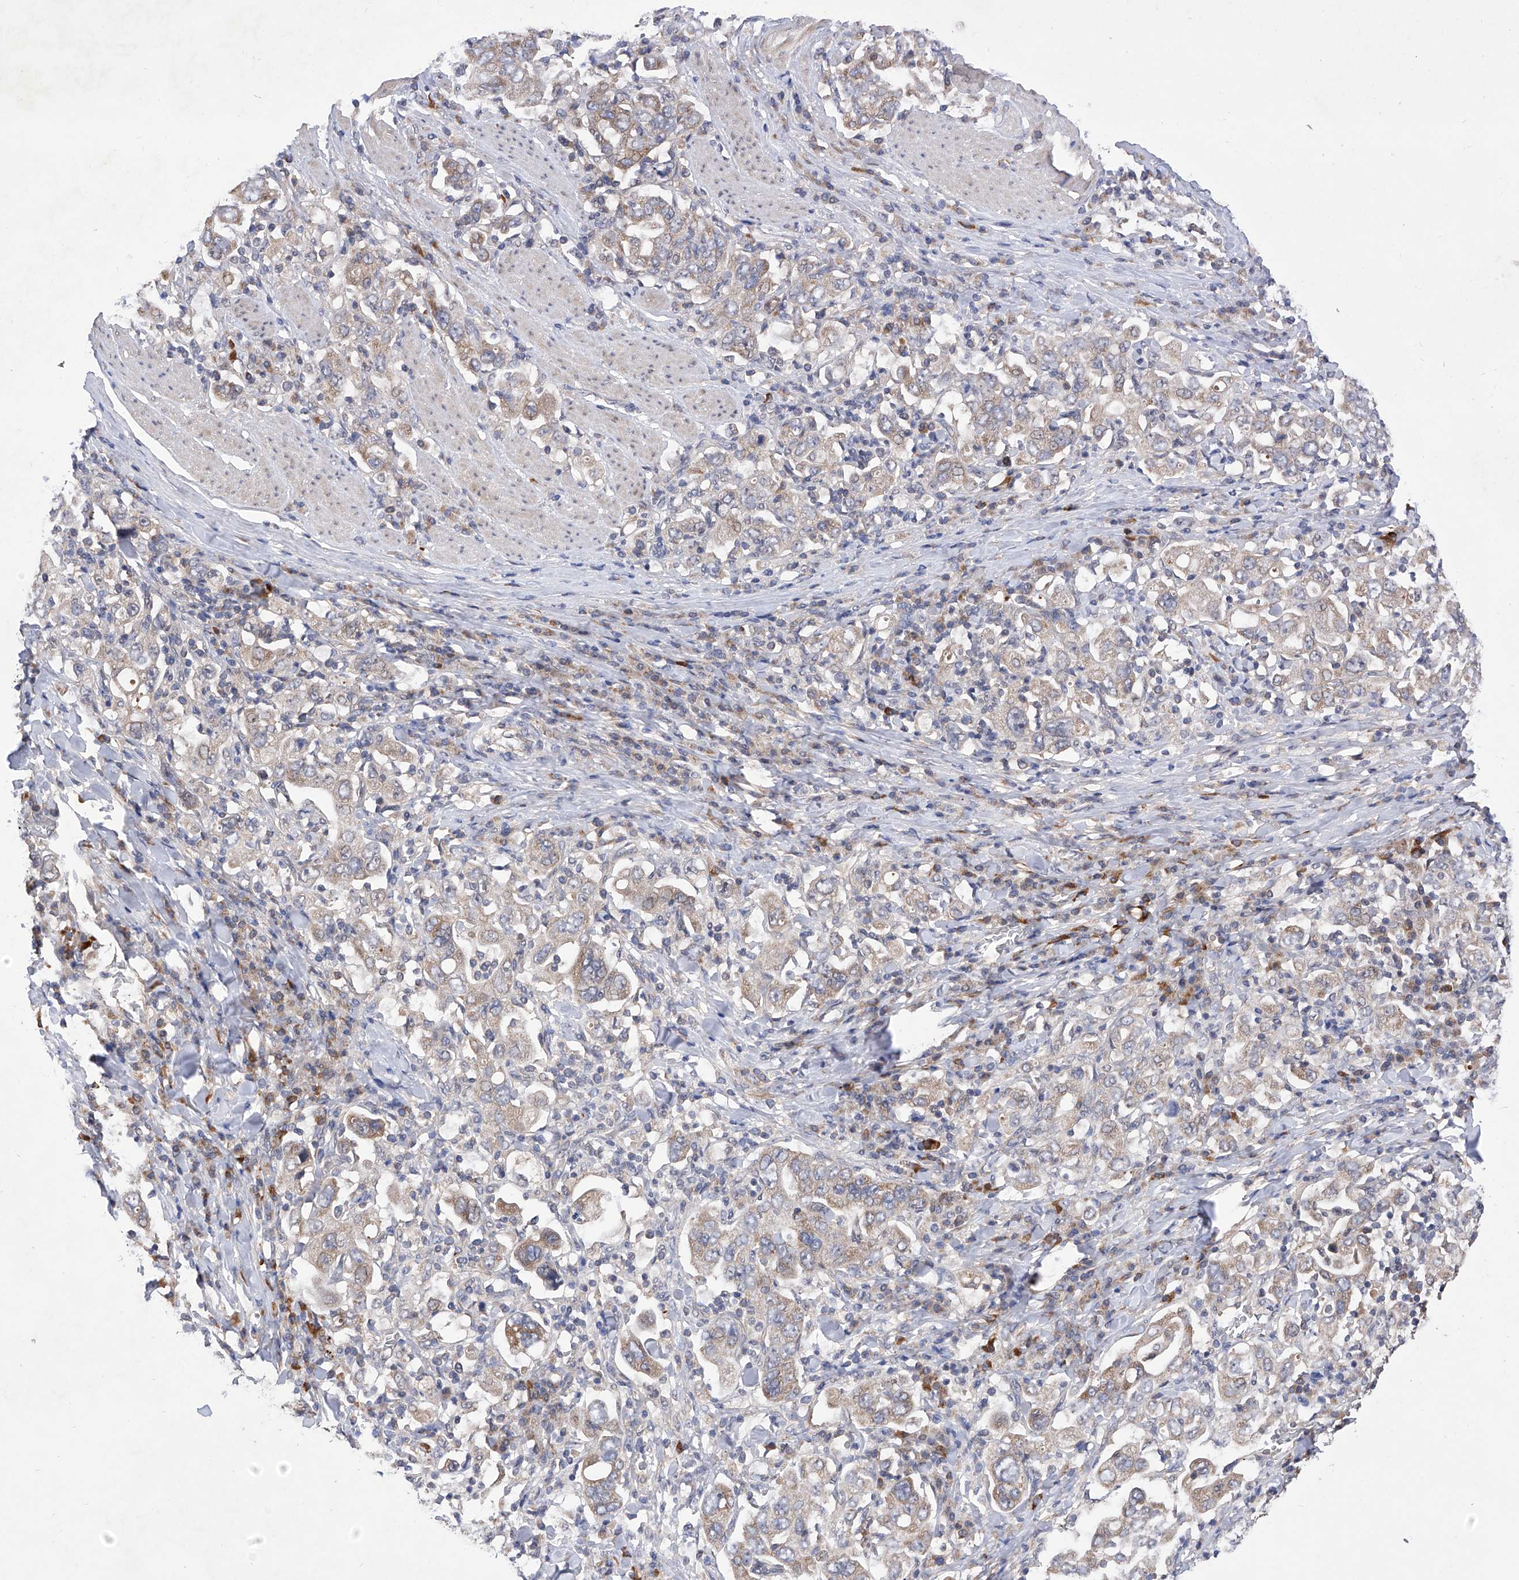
{"staining": {"intensity": "weak", "quantity": "<25%", "location": "cytoplasmic/membranous"}, "tissue": "stomach cancer", "cell_type": "Tumor cells", "image_type": "cancer", "snomed": [{"axis": "morphology", "description": "Adenocarcinoma, NOS"}, {"axis": "topography", "description": "Stomach, upper"}], "caption": "The immunohistochemistry photomicrograph has no significant staining in tumor cells of stomach cancer (adenocarcinoma) tissue. The staining is performed using DAB brown chromogen with nuclei counter-stained in using hematoxylin.", "gene": "USP45", "patient": {"sex": "male", "age": 62}}